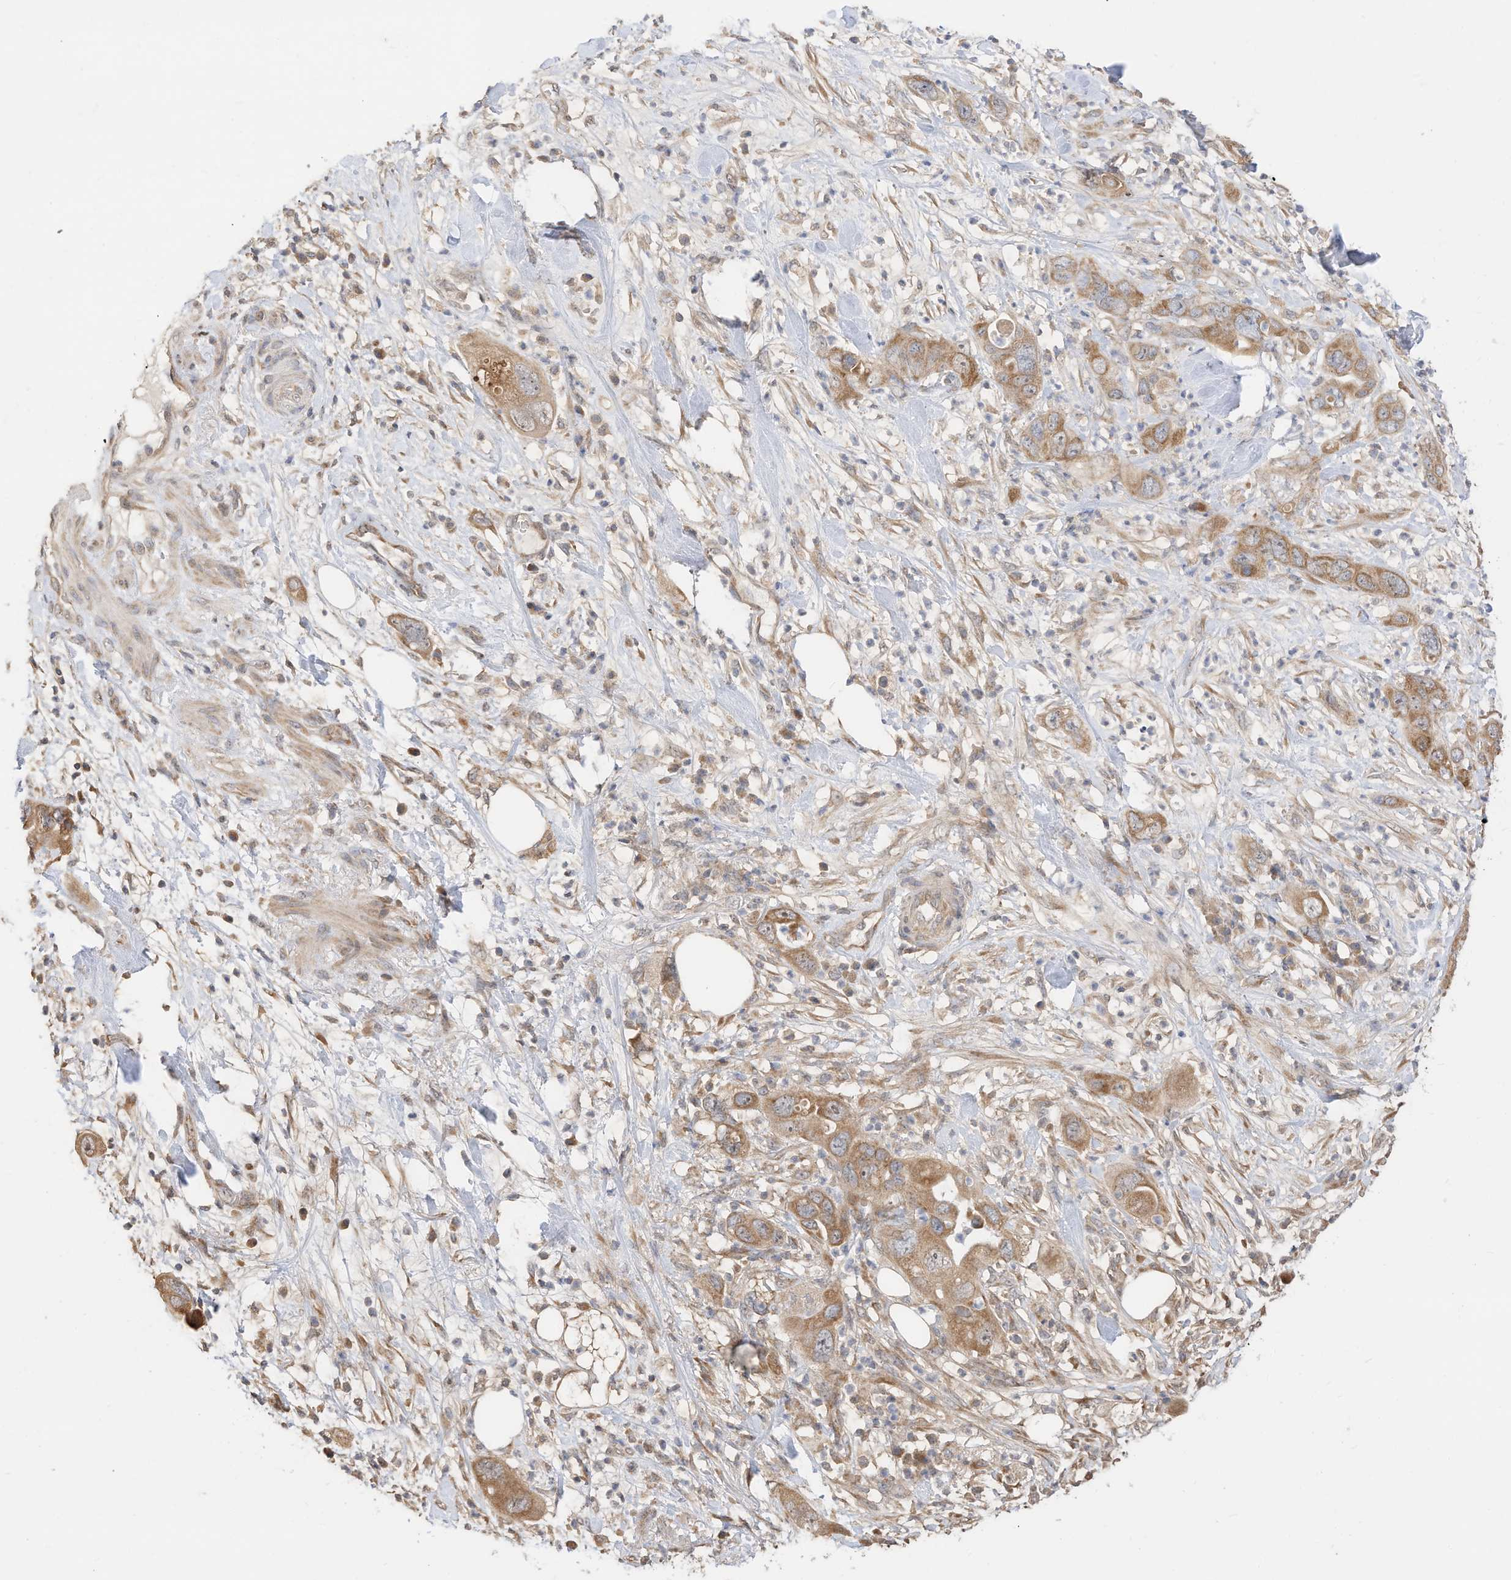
{"staining": {"intensity": "moderate", "quantity": ">75%", "location": "cytoplasmic/membranous"}, "tissue": "pancreatic cancer", "cell_type": "Tumor cells", "image_type": "cancer", "snomed": [{"axis": "morphology", "description": "Adenocarcinoma, NOS"}, {"axis": "topography", "description": "Pancreas"}], "caption": "Moderate cytoplasmic/membranous staining is present in about >75% of tumor cells in pancreatic cancer. (DAB (3,3'-diaminobenzidine) IHC with brightfield microscopy, high magnification).", "gene": "CAGE1", "patient": {"sex": "female", "age": 71}}